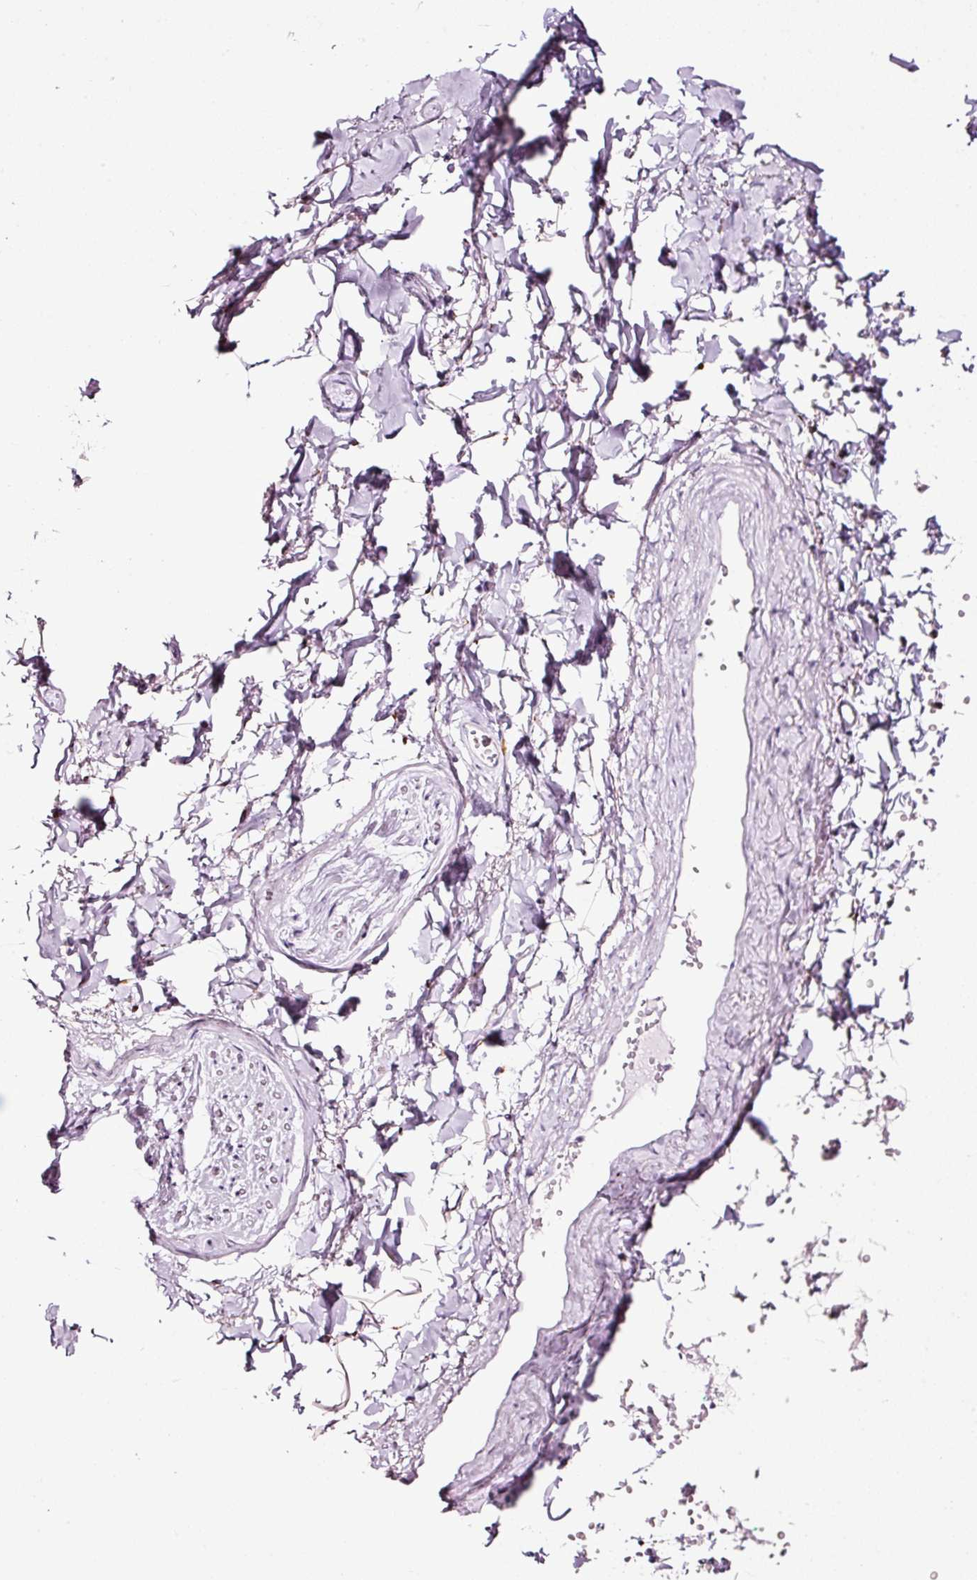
{"staining": {"intensity": "negative", "quantity": "none", "location": "none"}, "tissue": "adipose tissue", "cell_type": "Adipocytes", "image_type": "normal", "snomed": [{"axis": "morphology", "description": "Normal tissue, NOS"}, {"axis": "topography", "description": "Vulva"}, {"axis": "topography", "description": "Vagina"}, {"axis": "topography", "description": "Peripheral nerve tissue"}], "caption": "IHC image of normal human adipose tissue stained for a protein (brown), which displays no staining in adipocytes.", "gene": "SDF4", "patient": {"sex": "female", "age": 66}}